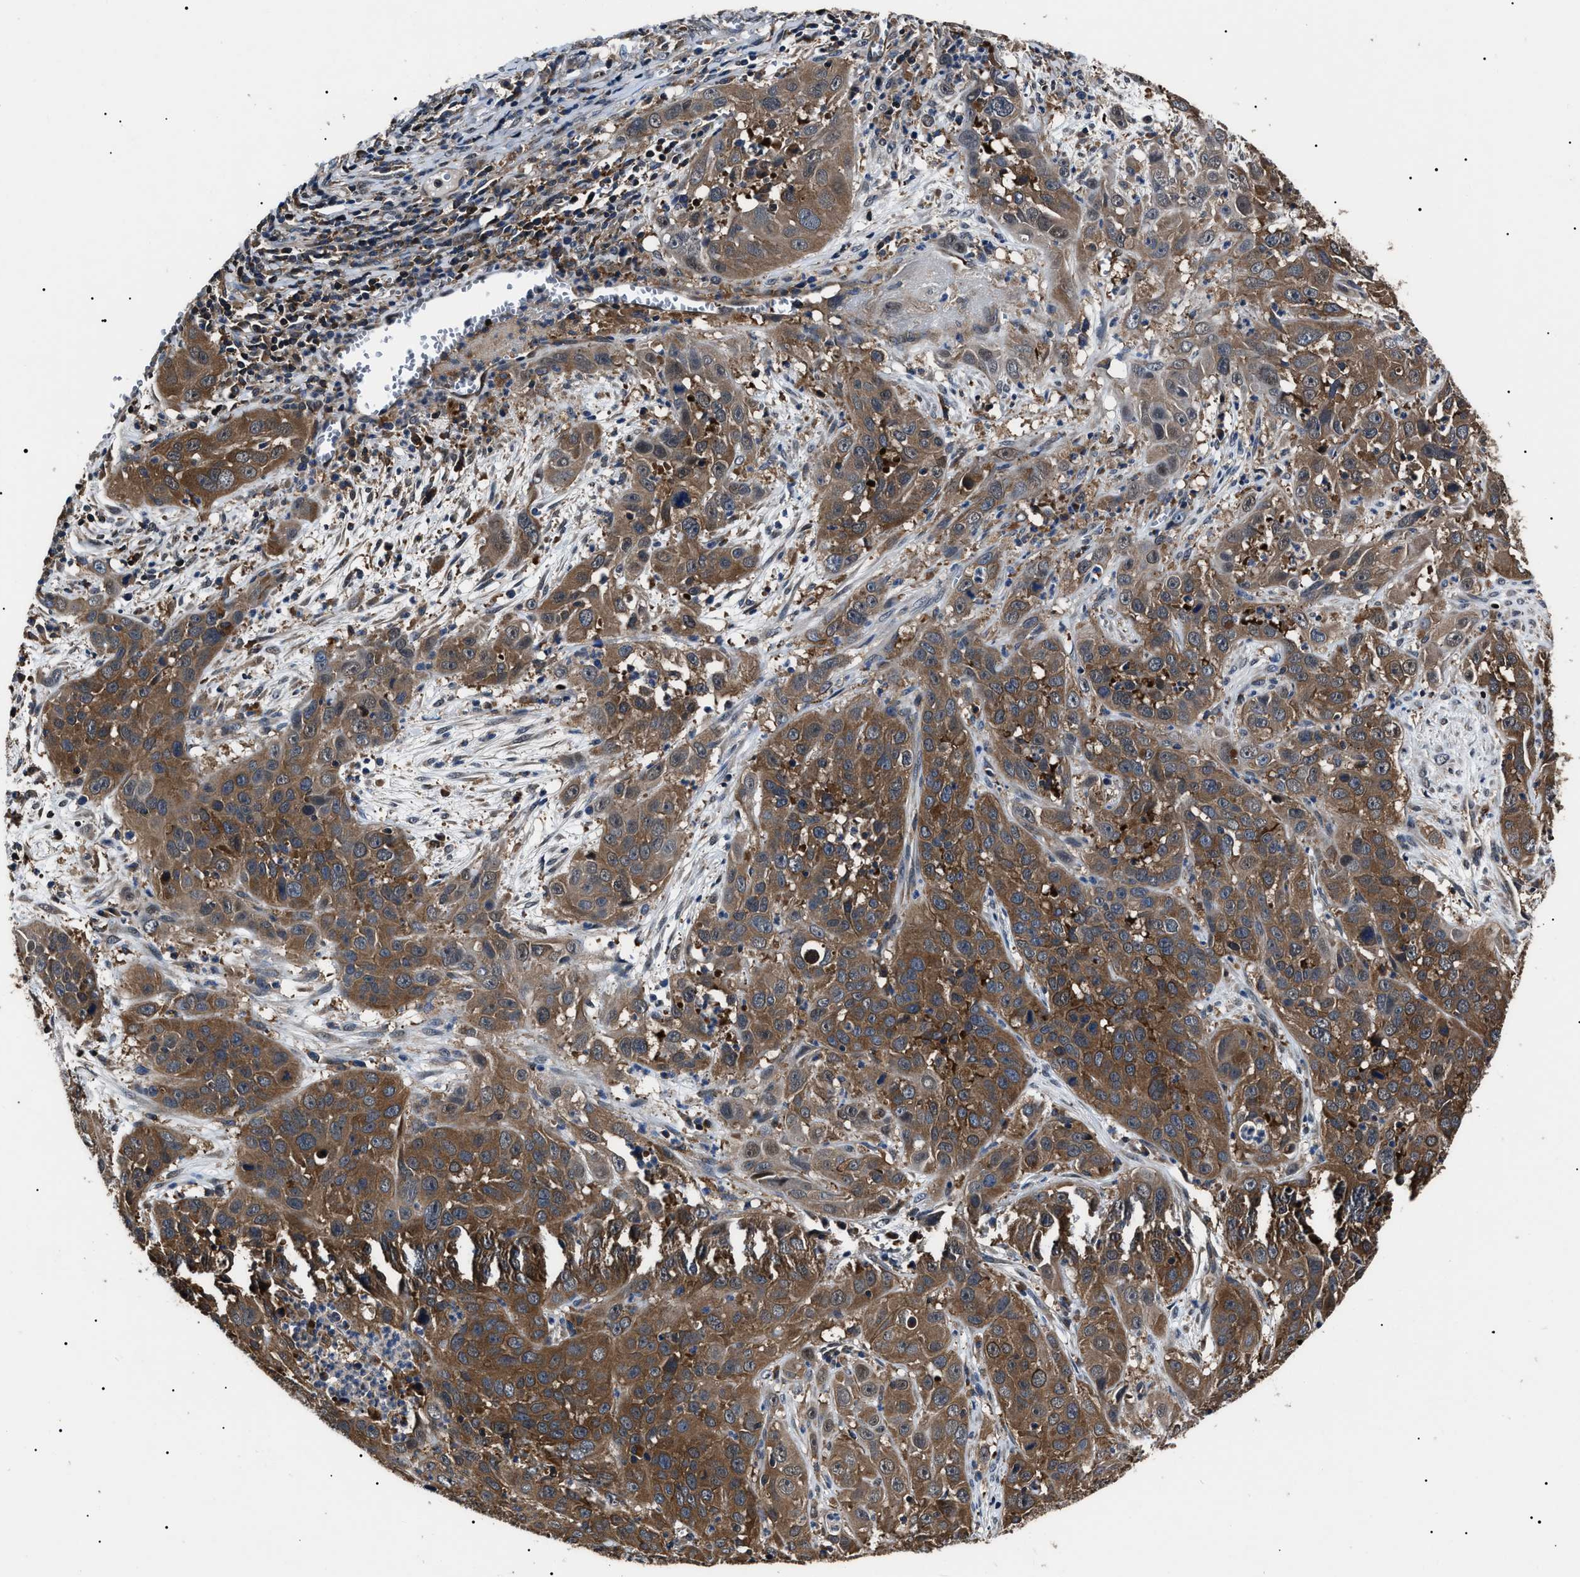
{"staining": {"intensity": "moderate", "quantity": ">75%", "location": "cytoplasmic/membranous"}, "tissue": "cervical cancer", "cell_type": "Tumor cells", "image_type": "cancer", "snomed": [{"axis": "morphology", "description": "Squamous cell carcinoma, NOS"}, {"axis": "topography", "description": "Cervix"}], "caption": "This photomicrograph shows immunohistochemistry (IHC) staining of human cervical cancer, with medium moderate cytoplasmic/membranous positivity in about >75% of tumor cells.", "gene": "CCT8", "patient": {"sex": "female", "age": 32}}